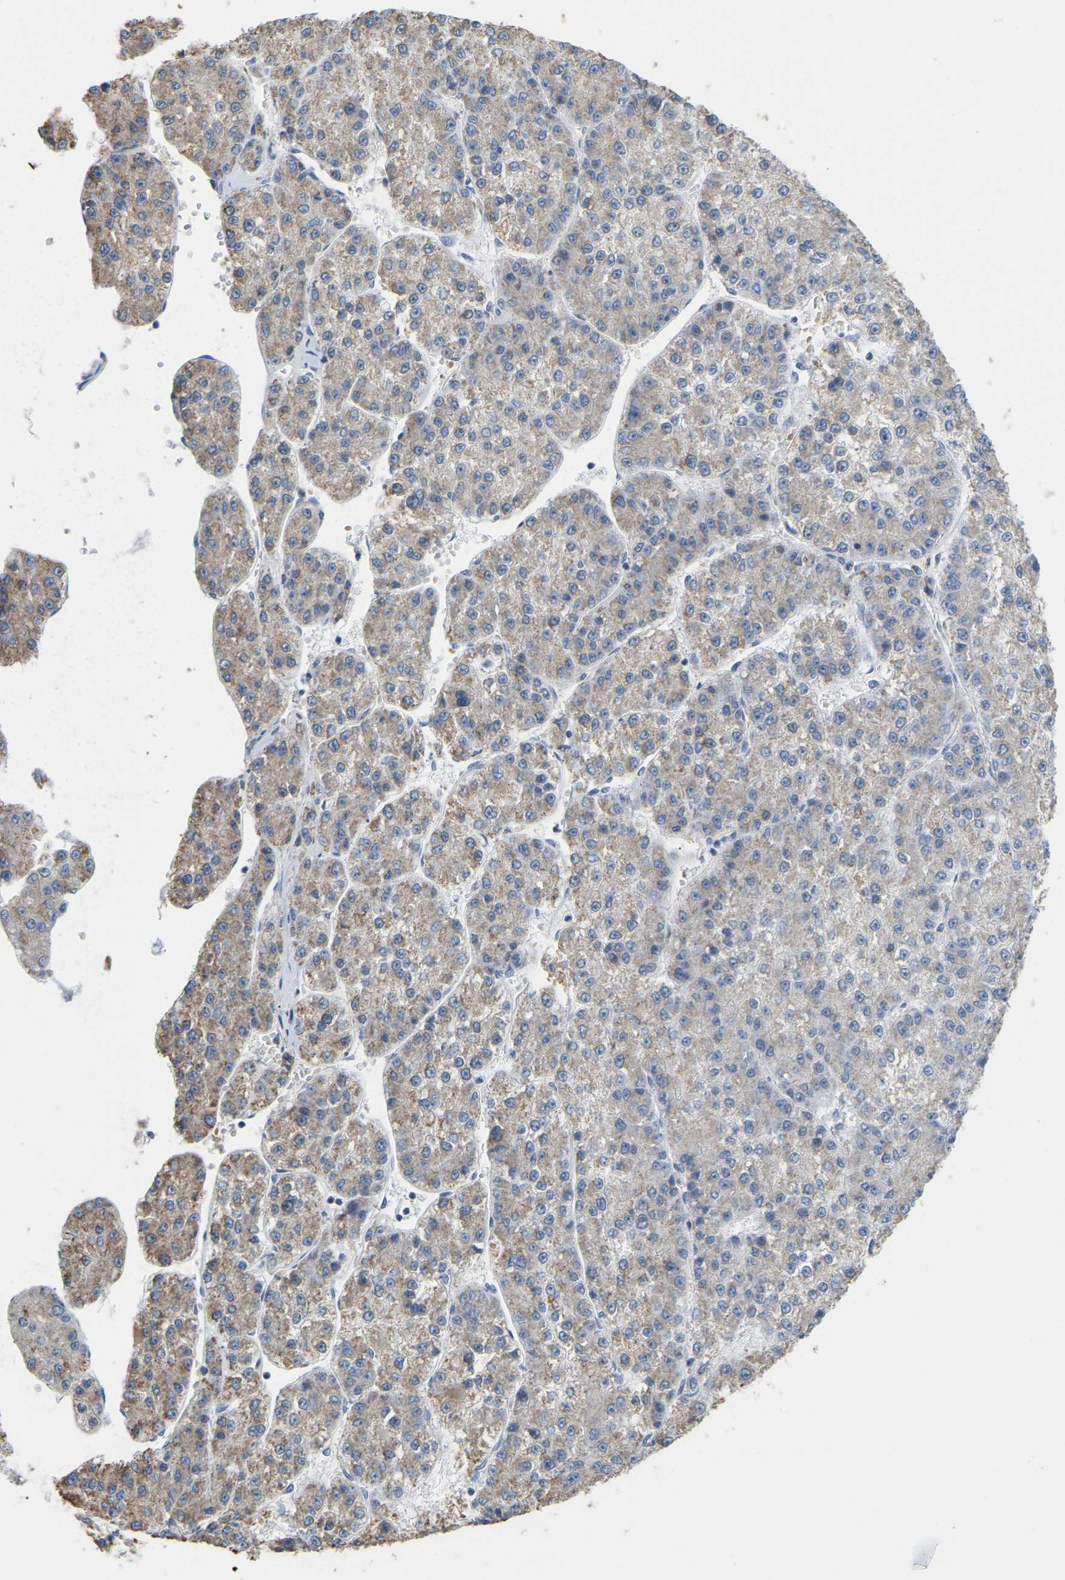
{"staining": {"intensity": "moderate", "quantity": "25%-75%", "location": "cytoplasmic/membranous"}, "tissue": "liver cancer", "cell_type": "Tumor cells", "image_type": "cancer", "snomed": [{"axis": "morphology", "description": "Carcinoma, Hepatocellular, NOS"}, {"axis": "topography", "description": "Liver"}], "caption": "Moderate cytoplasmic/membranous positivity for a protein is appreciated in about 25%-75% of tumor cells of hepatocellular carcinoma (liver) using immunohistochemistry (IHC).", "gene": "SERPINB5", "patient": {"sex": "female", "age": 73}}